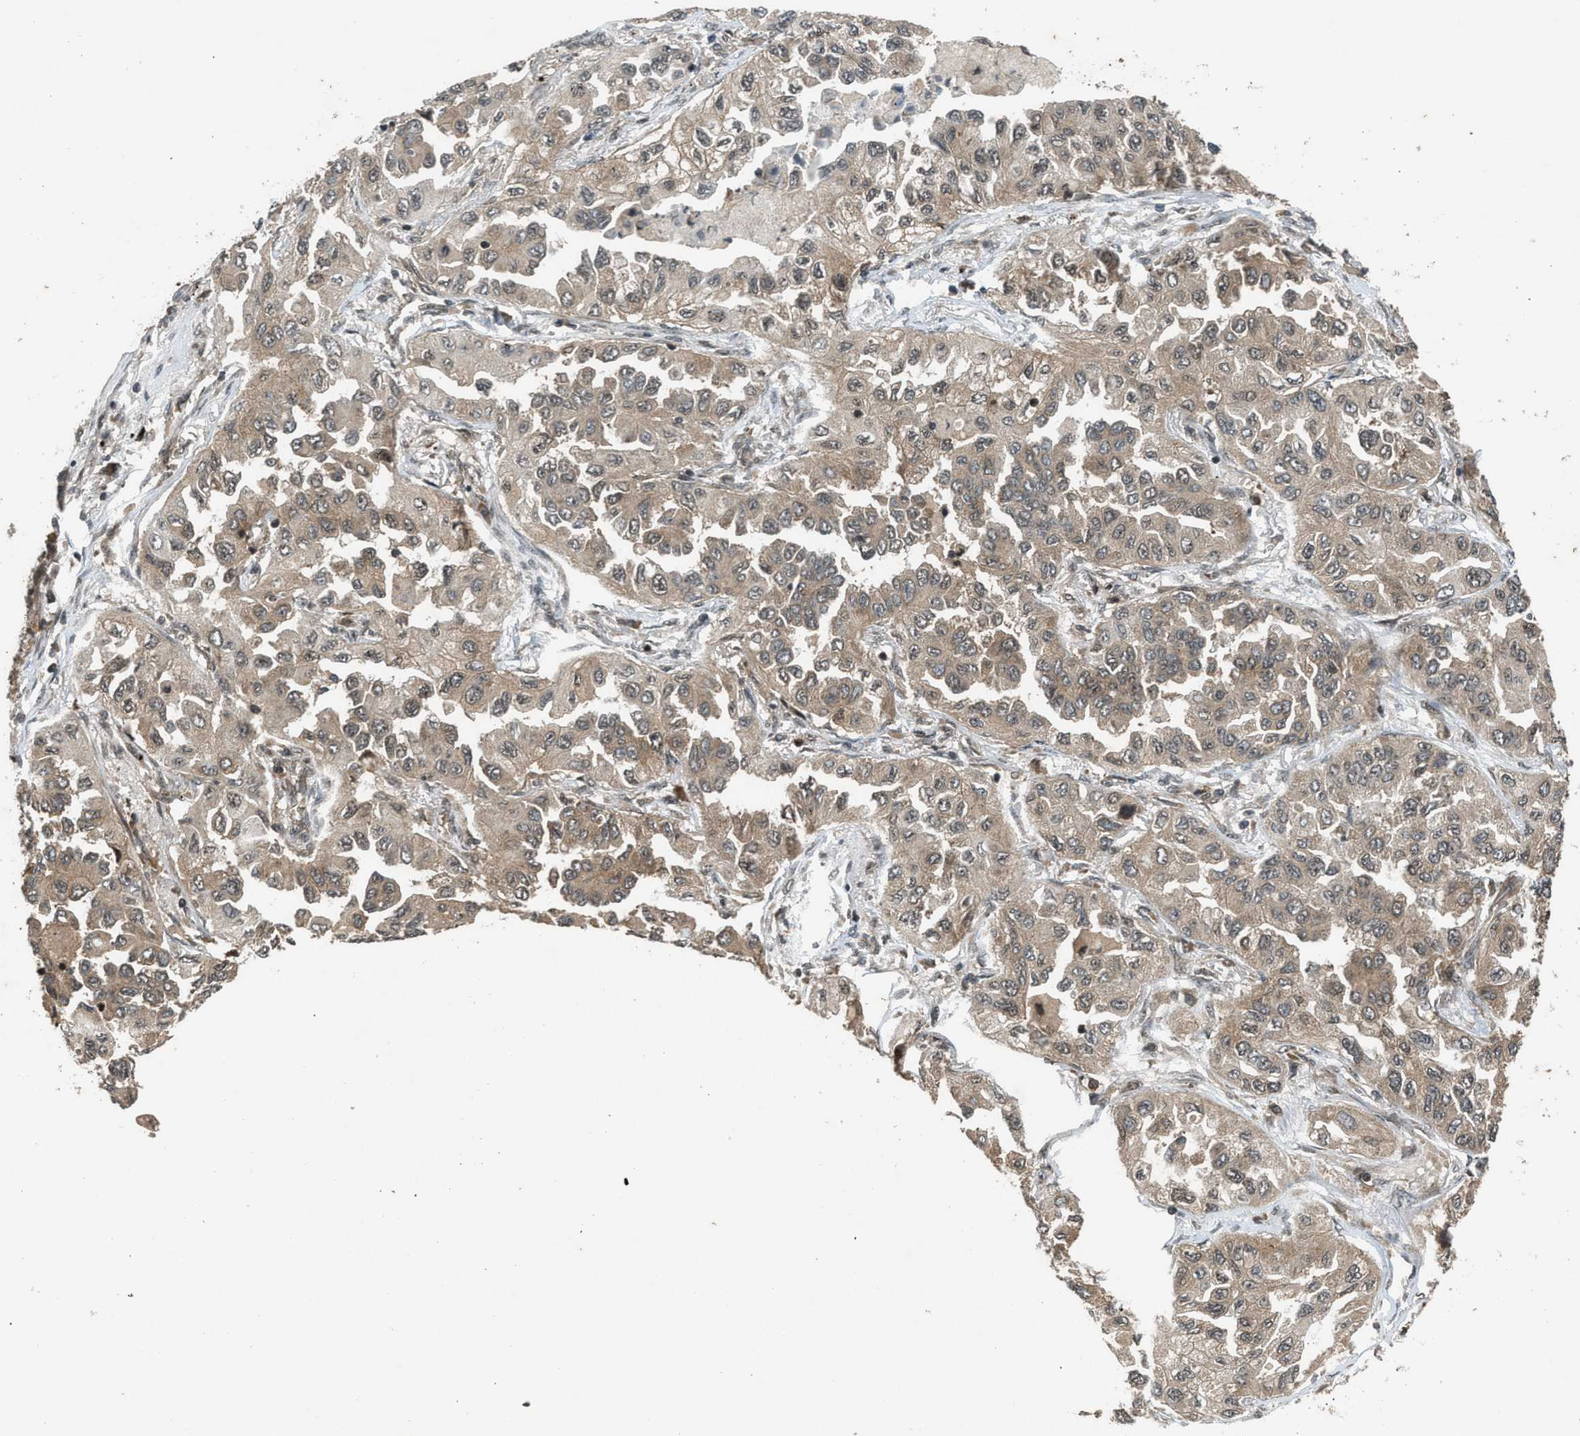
{"staining": {"intensity": "weak", "quantity": ">75%", "location": "cytoplasmic/membranous"}, "tissue": "lung cancer", "cell_type": "Tumor cells", "image_type": "cancer", "snomed": [{"axis": "morphology", "description": "Adenocarcinoma, NOS"}, {"axis": "topography", "description": "Lung"}], "caption": "Lung cancer (adenocarcinoma) tissue reveals weak cytoplasmic/membranous staining in approximately >75% of tumor cells, visualized by immunohistochemistry.", "gene": "TXNL1", "patient": {"sex": "female", "age": 65}}